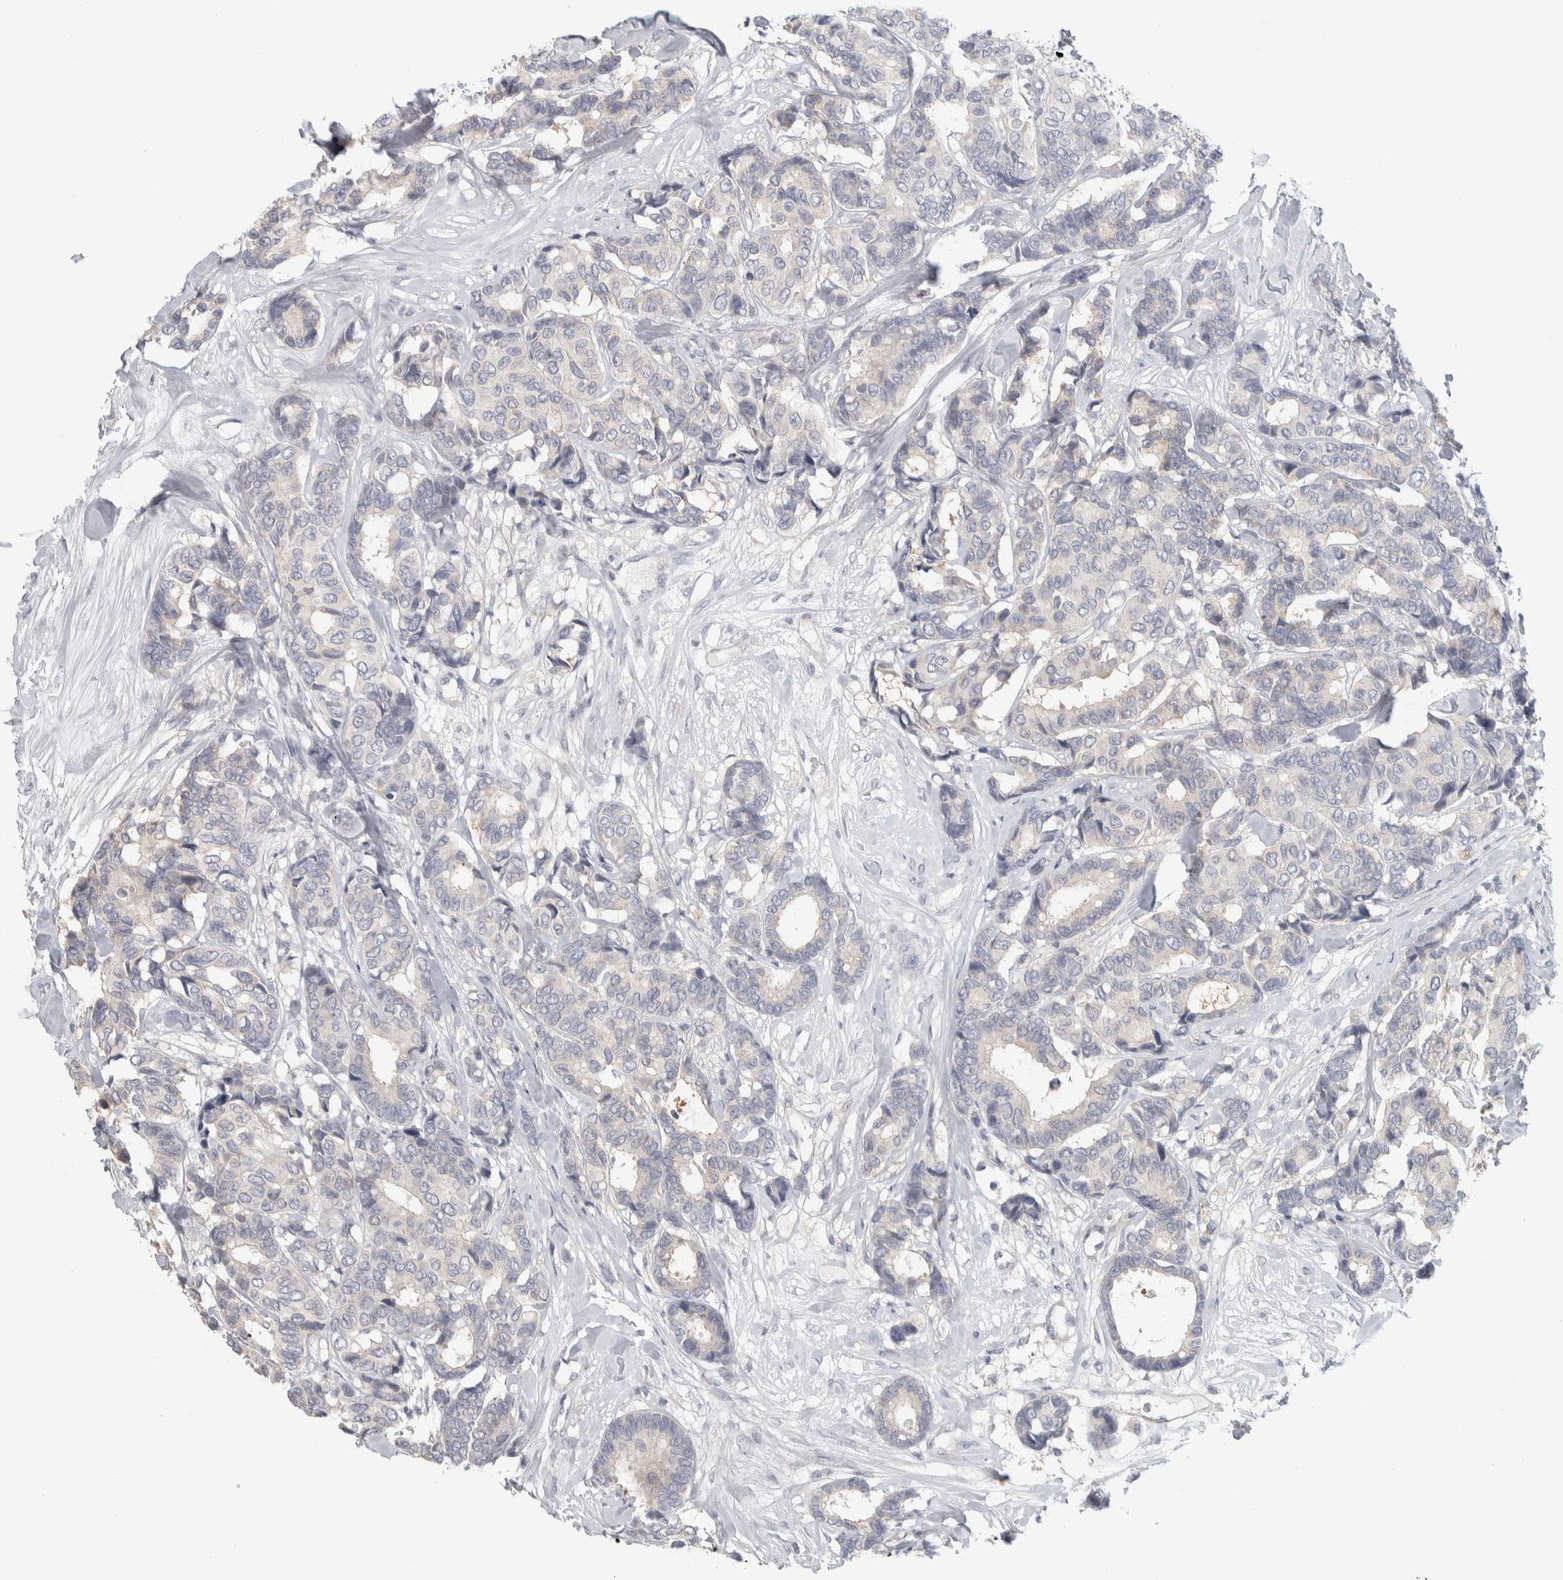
{"staining": {"intensity": "negative", "quantity": "none", "location": "none"}, "tissue": "breast cancer", "cell_type": "Tumor cells", "image_type": "cancer", "snomed": [{"axis": "morphology", "description": "Duct carcinoma"}, {"axis": "topography", "description": "Breast"}], "caption": "An immunohistochemistry (IHC) photomicrograph of breast cancer is shown. There is no staining in tumor cells of breast cancer. (DAB (3,3'-diaminobenzidine) IHC, high magnification).", "gene": "DCXR", "patient": {"sex": "female", "age": 87}}